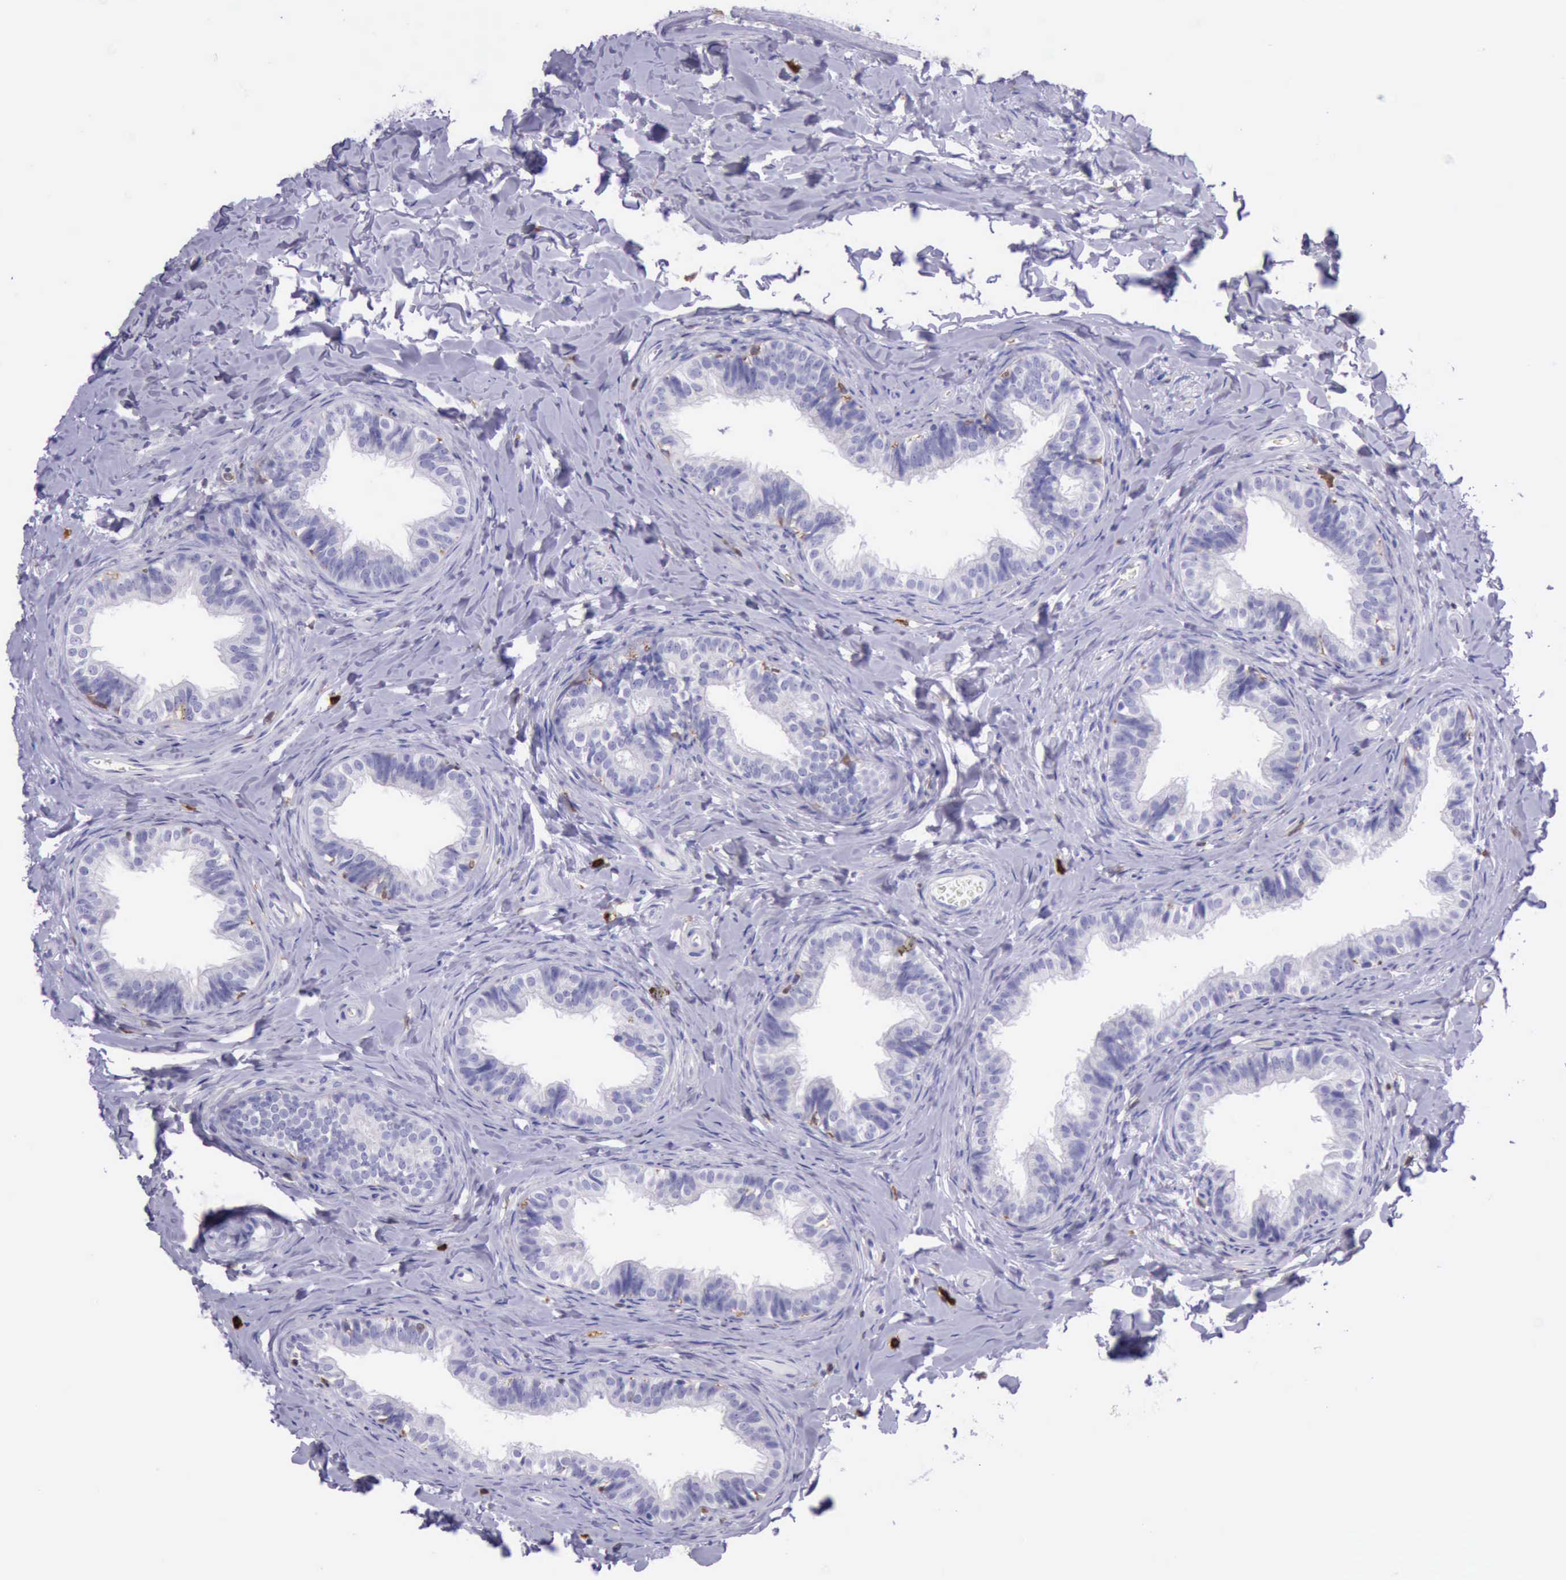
{"staining": {"intensity": "negative", "quantity": "none", "location": "none"}, "tissue": "epididymis", "cell_type": "Glandular cells", "image_type": "normal", "snomed": [{"axis": "morphology", "description": "Normal tissue, NOS"}, {"axis": "topography", "description": "Epididymis"}], "caption": "A high-resolution histopathology image shows immunohistochemistry staining of benign epididymis, which demonstrates no significant positivity in glandular cells.", "gene": "BTK", "patient": {"sex": "male", "age": 26}}